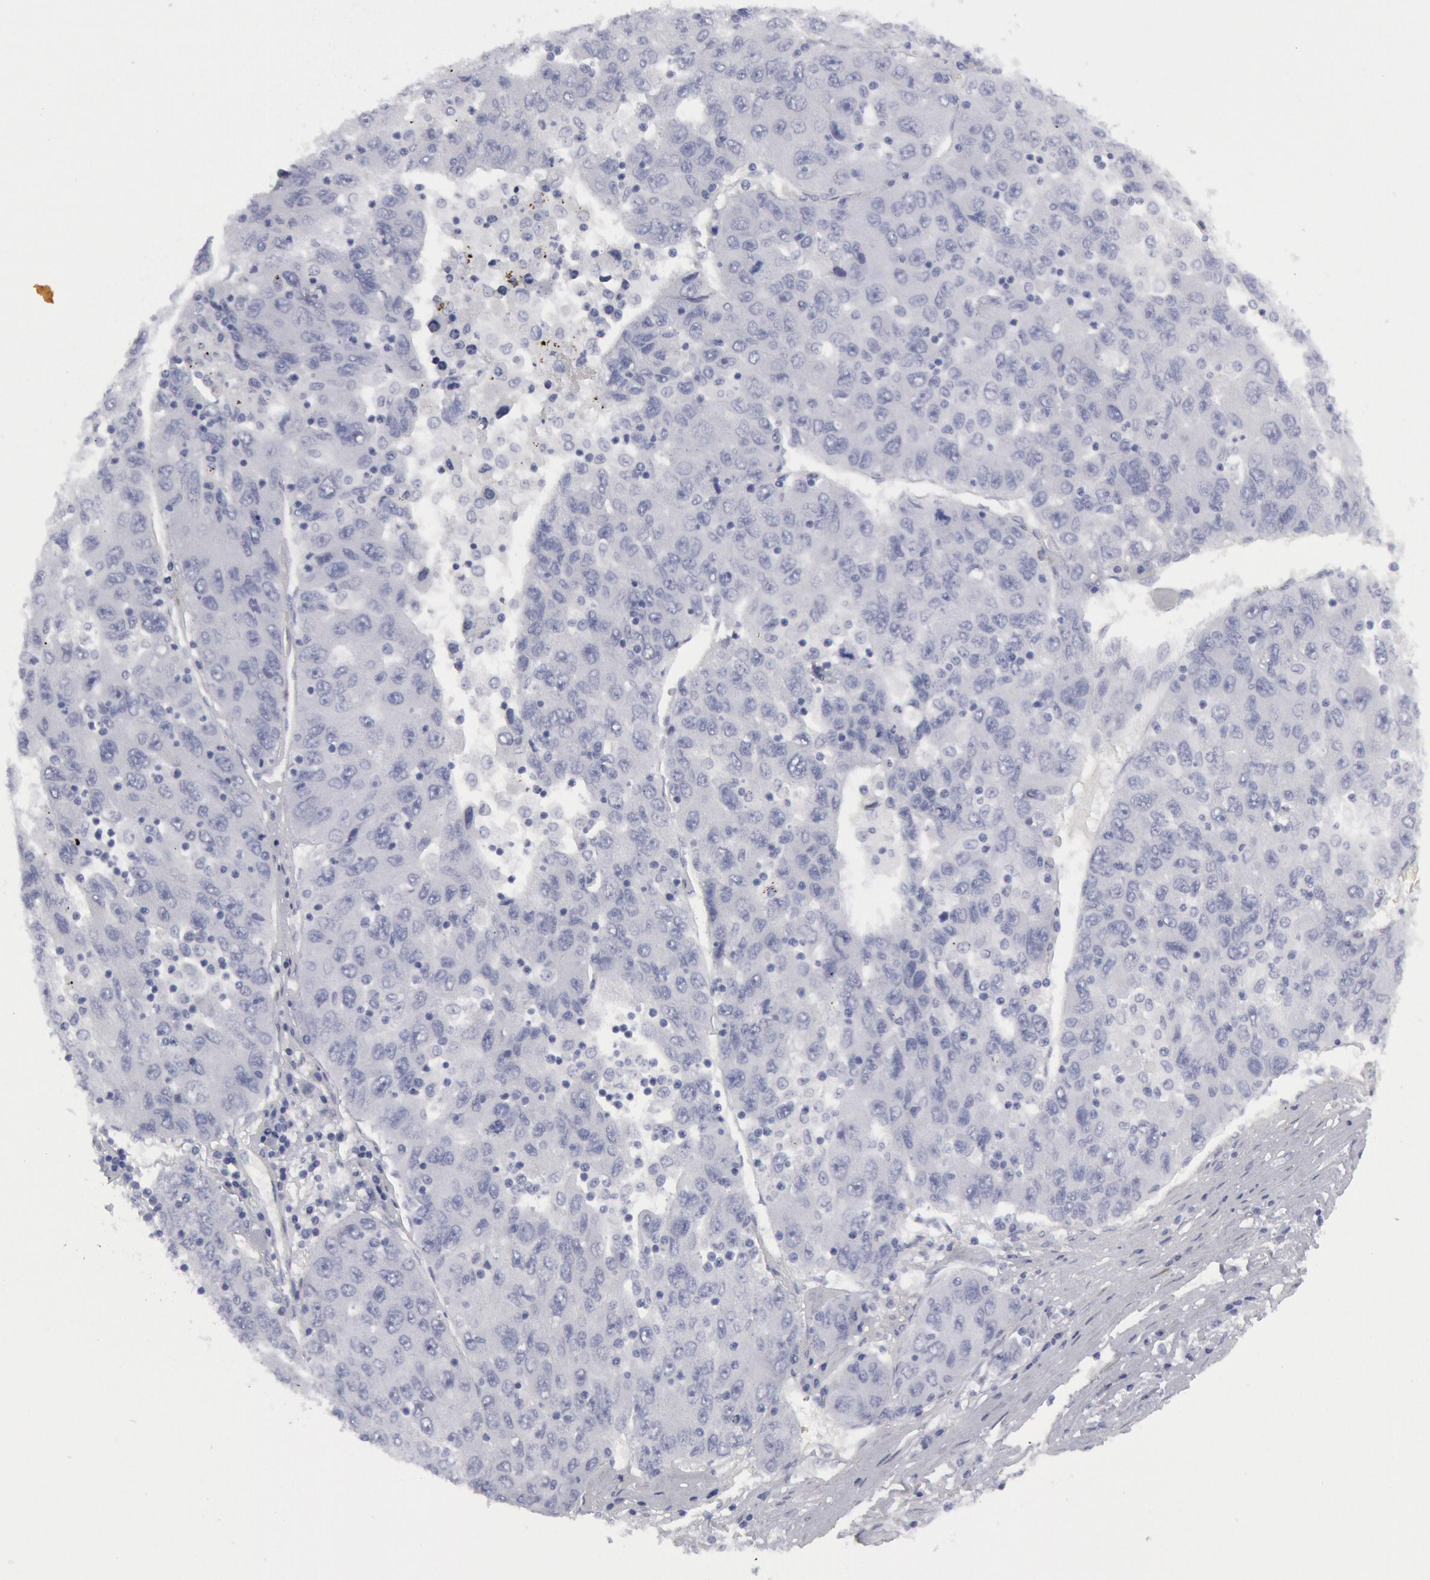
{"staining": {"intensity": "negative", "quantity": "none", "location": "none"}, "tissue": "liver cancer", "cell_type": "Tumor cells", "image_type": "cancer", "snomed": [{"axis": "morphology", "description": "Carcinoma, Hepatocellular, NOS"}, {"axis": "topography", "description": "Liver"}], "caption": "IHC photomicrograph of neoplastic tissue: liver cancer stained with DAB reveals no significant protein staining in tumor cells.", "gene": "FHL1", "patient": {"sex": "male", "age": 49}}